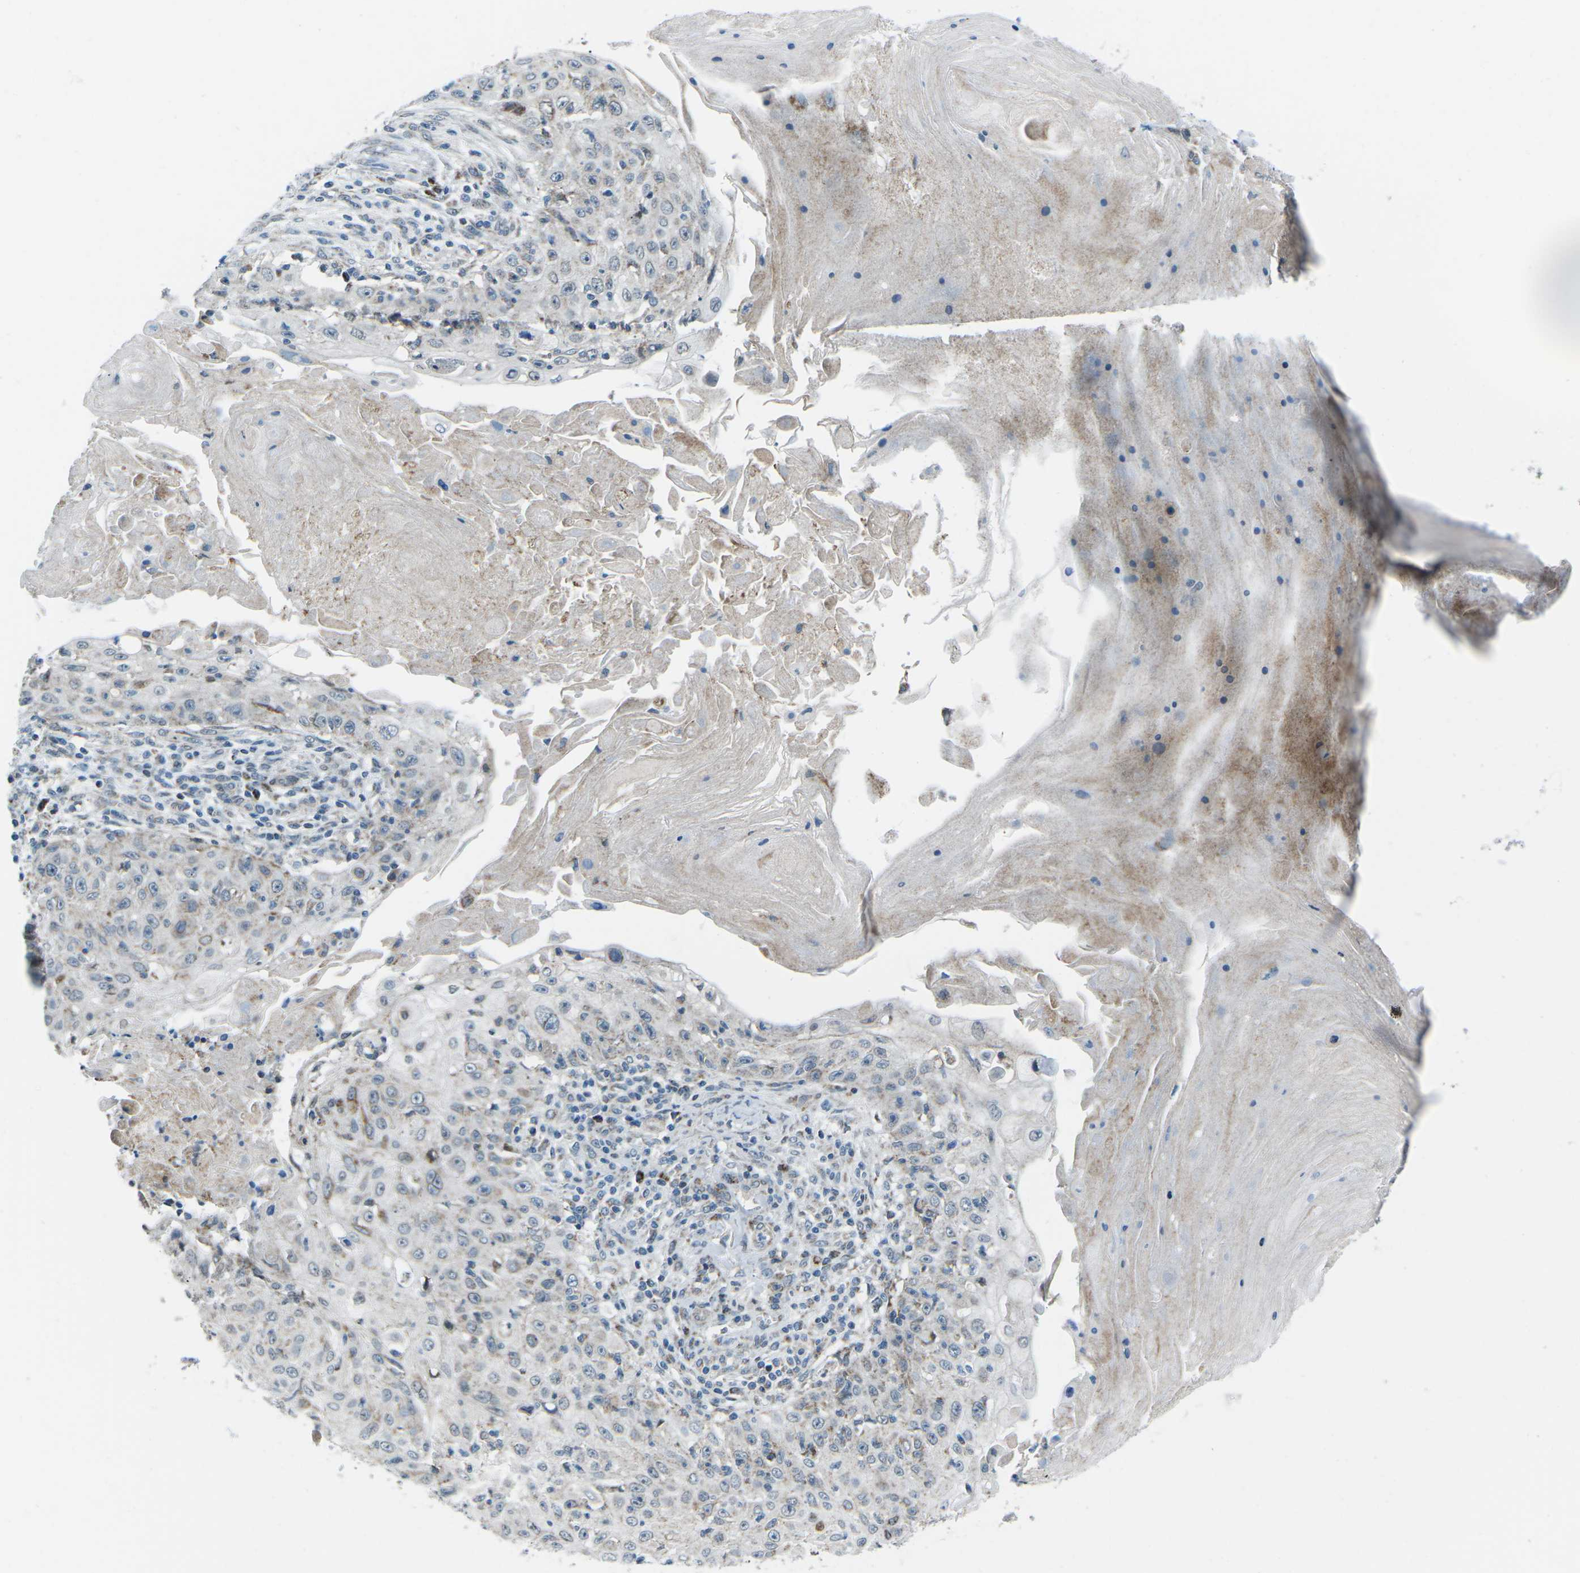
{"staining": {"intensity": "negative", "quantity": "none", "location": "none"}, "tissue": "skin cancer", "cell_type": "Tumor cells", "image_type": "cancer", "snomed": [{"axis": "morphology", "description": "Squamous cell carcinoma, NOS"}, {"axis": "topography", "description": "Skin"}], "caption": "The immunohistochemistry (IHC) micrograph has no significant staining in tumor cells of skin cancer (squamous cell carcinoma) tissue.", "gene": "RFESD", "patient": {"sex": "male", "age": 86}}